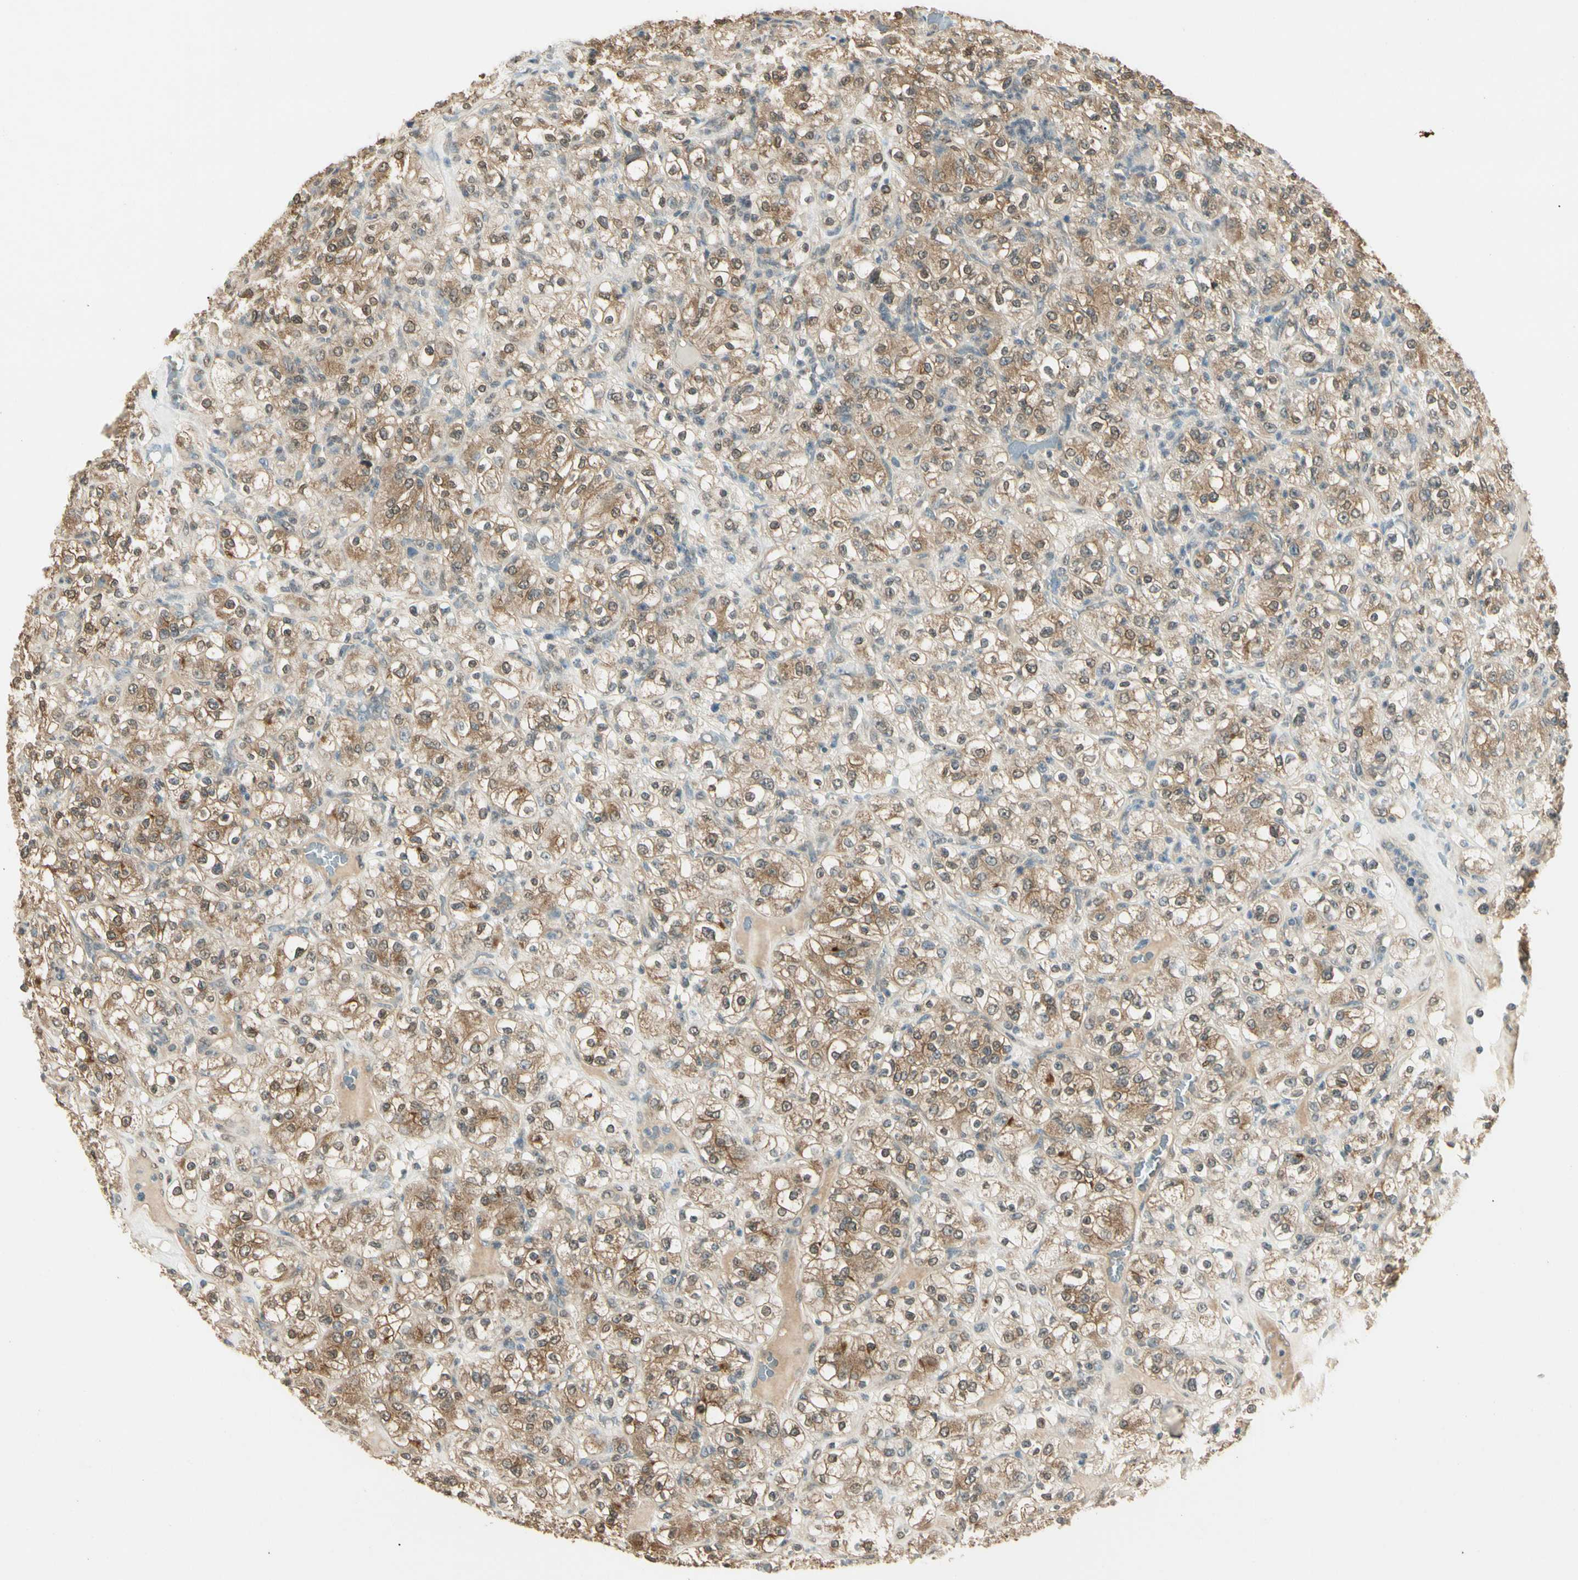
{"staining": {"intensity": "moderate", "quantity": ">75%", "location": "cytoplasmic/membranous"}, "tissue": "renal cancer", "cell_type": "Tumor cells", "image_type": "cancer", "snomed": [{"axis": "morphology", "description": "Normal tissue, NOS"}, {"axis": "morphology", "description": "Adenocarcinoma, NOS"}, {"axis": "topography", "description": "Kidney"}], "caption": "Moderate cytoplasmic/membranous staining for a protein is identified in approximately >75% of tumor cells of renal cancer using immunohistochemistry.", "gene": "SGCA", "patient": {"sex": "female", "age": 72}}